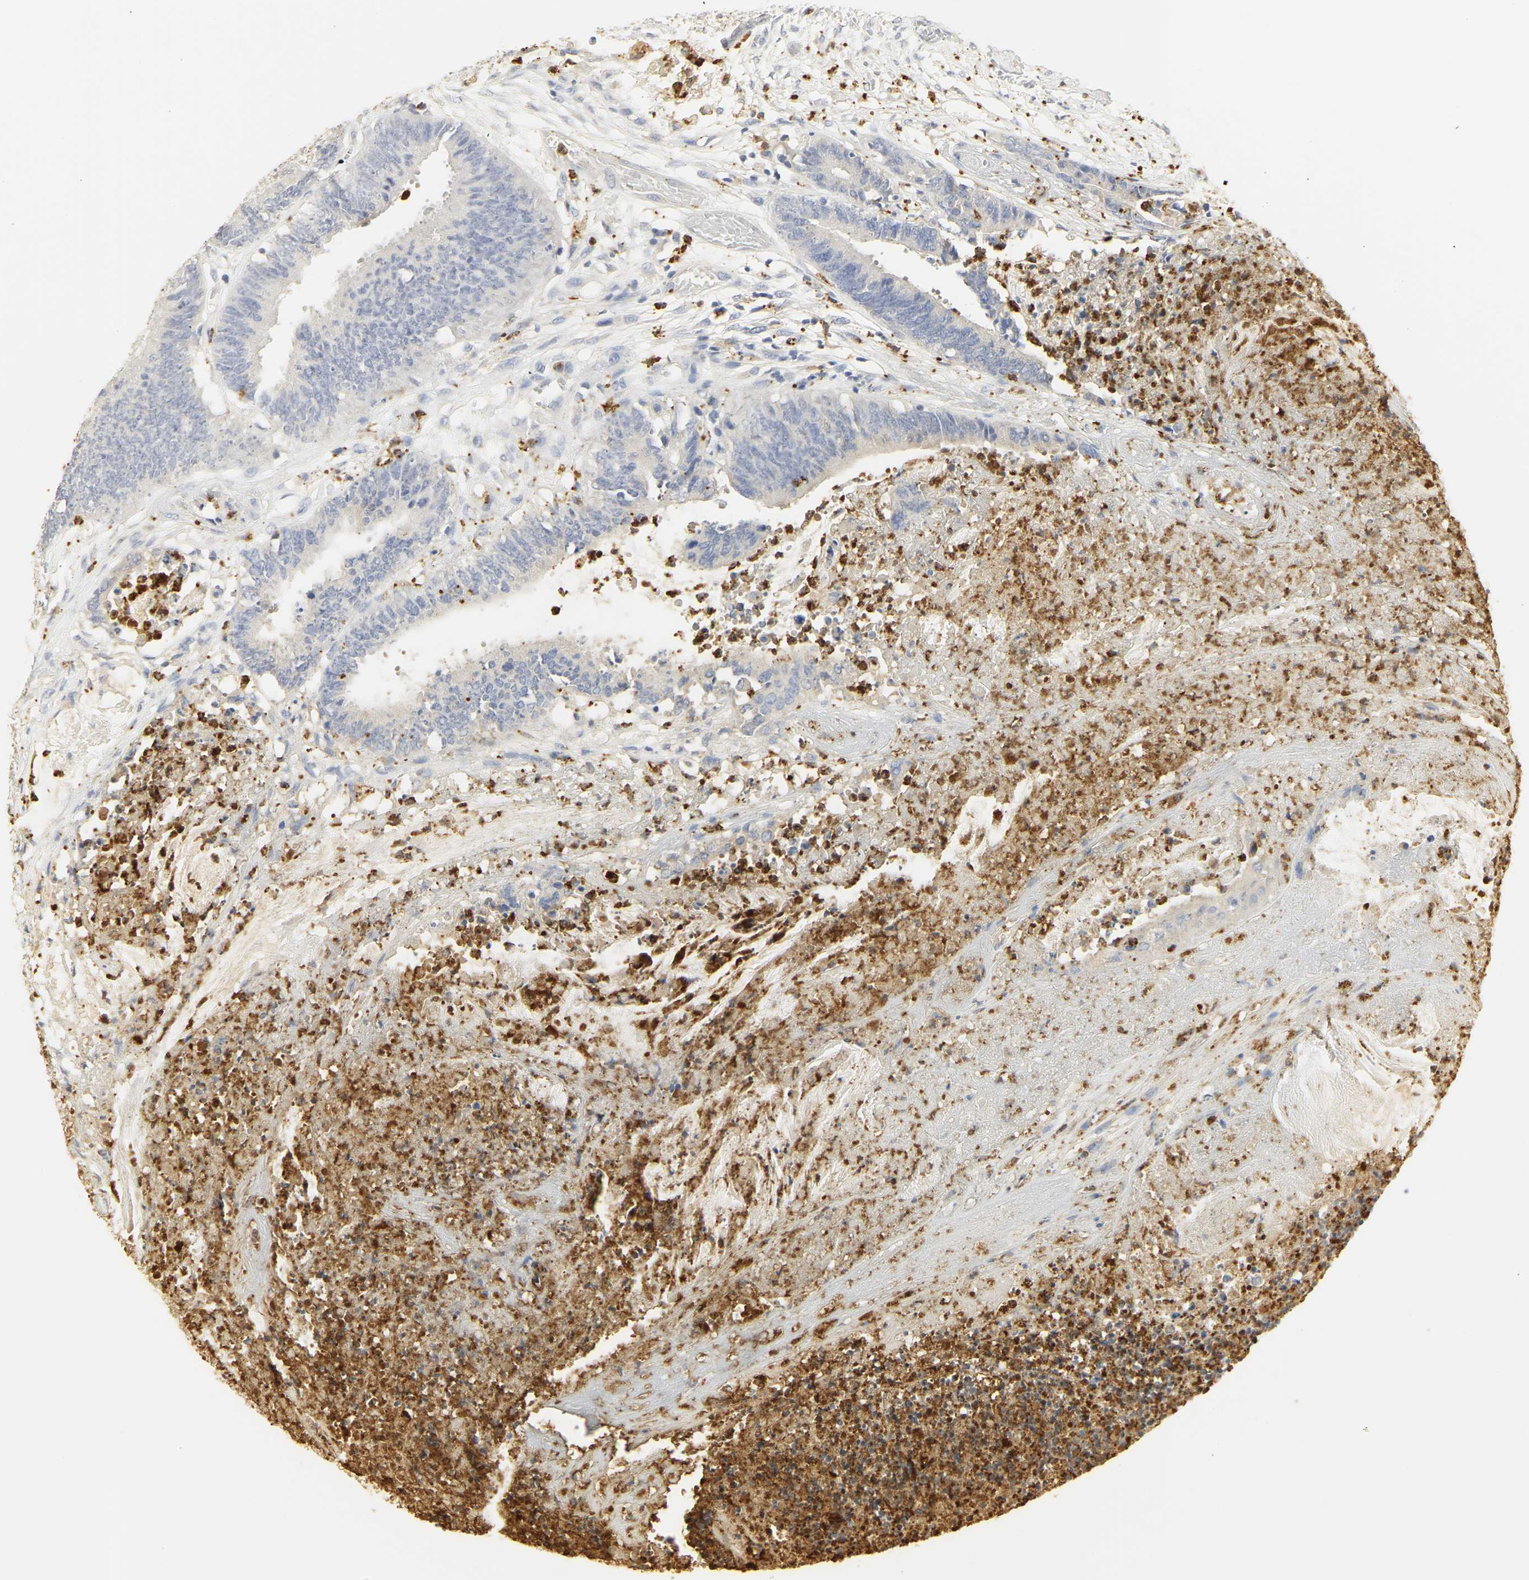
{"staining": {"intensity": "weak", "quantity": "<25%", "location": "cytoplasmic/membranous"}, "tissue": "colorectal cancer", "cell_type": "Tumor cells", "image_type": "cancer", "snomed": [{"axis": "morphology", "description": "Adenocarcinoma, NOS"}, {"axis": "topography", "description": "Rectum"}], "caption": "Immunohistochemistry of colorectal adenocarcinoma shows no staining in tumor cells. (Immunohistochemistry, brightfield microscopy, high magnification).", "gene": "MPO", "patient": {"sex": "female", "age": 66}}